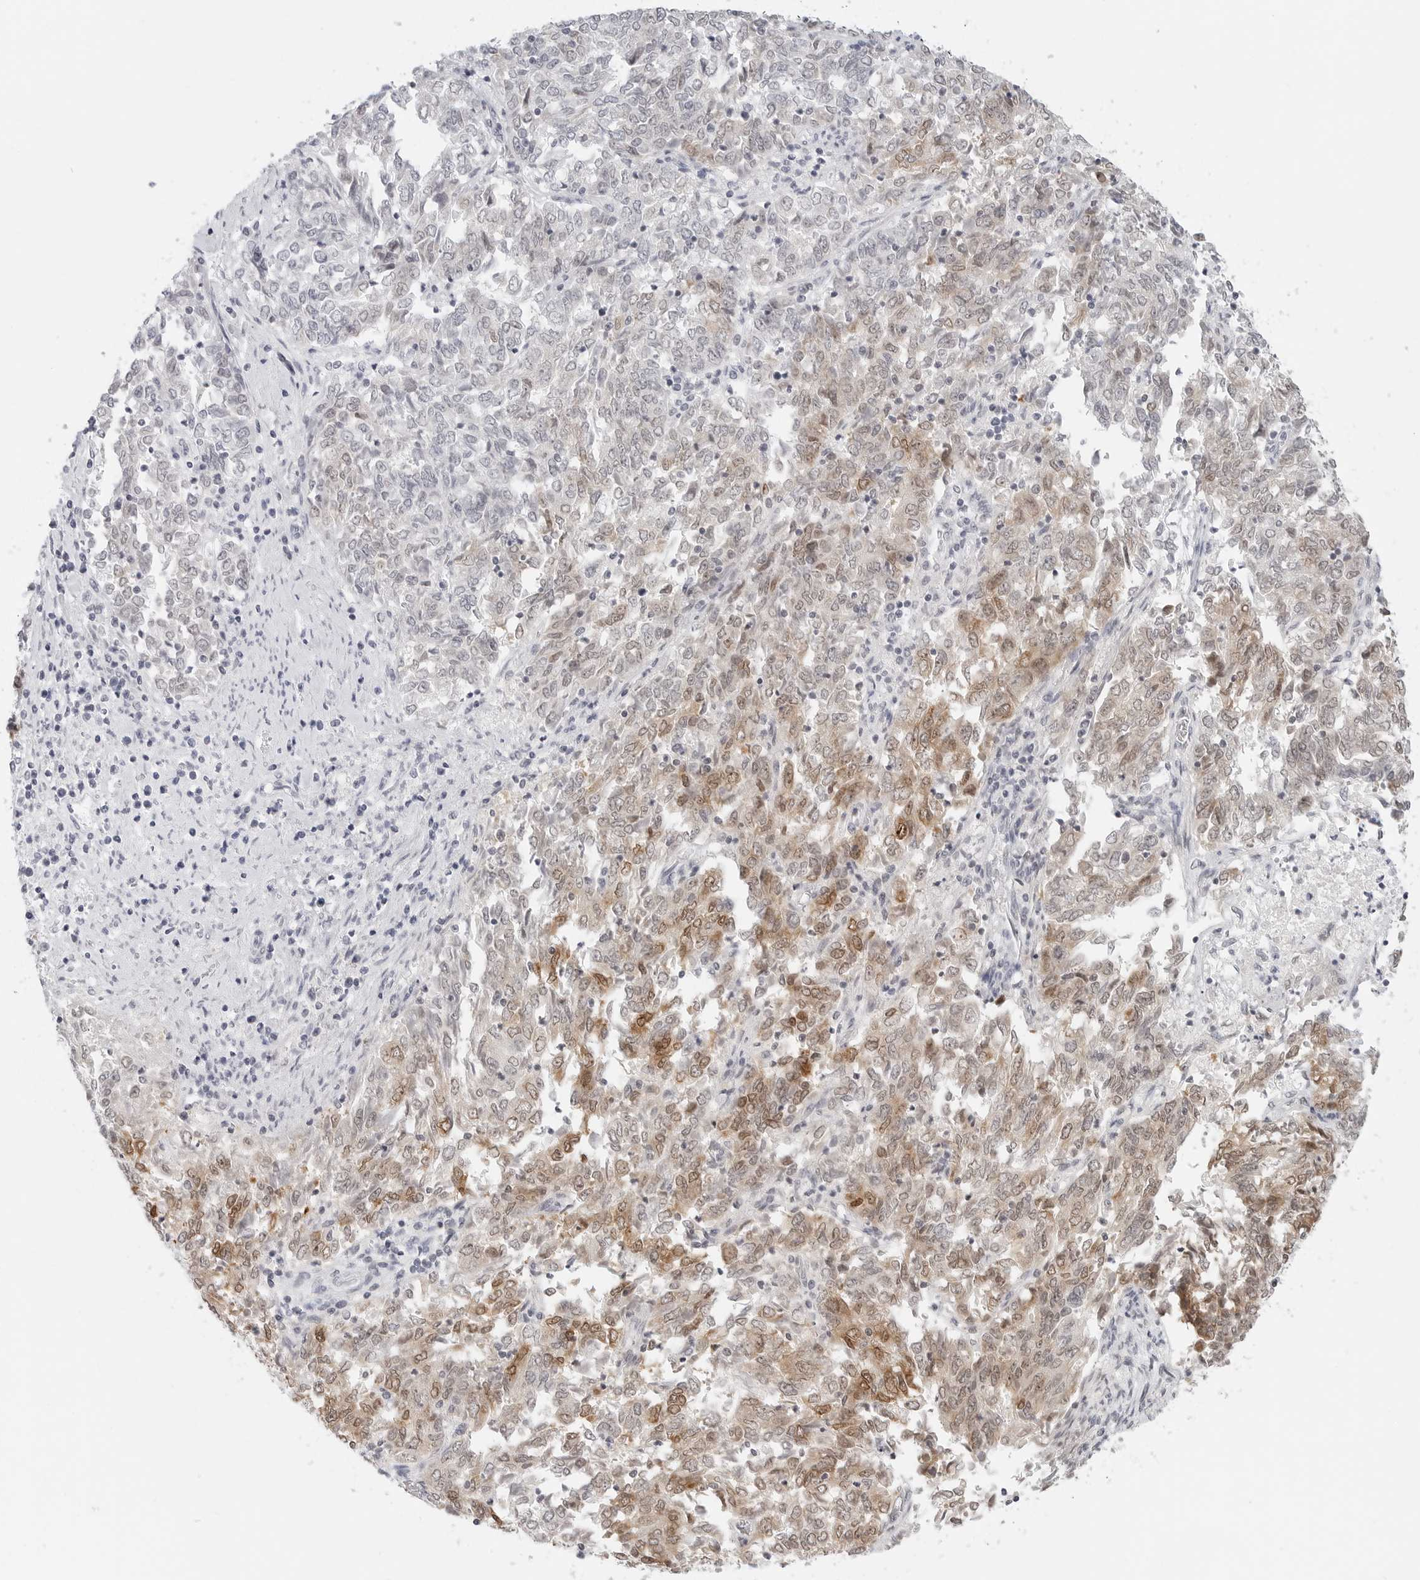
{"staining": {"intensity": "moderate", "quantity": "<25%", "location": "cytoplasmic/membranous,nuclear"}, "tissue": "endometrial cancer", "cell_type": "Tumor cells", "image_type": "cancer", "snomed": [{"axis": "morphology", "description": "Adenocarcinoma, NOS"}, {"axis": "topography", "description": "Endometrium"}], "caption": "An immunohistochemistry histopathology image of neoplastic tissue is shown. Protein staining in brown highlights moderate cytoplasmic/membranous and nuclear positivity in endometrial adenocarcinoma within tumor cells.", "gene": "METAP1", "patient": {"sex": "female", "age": 80}}